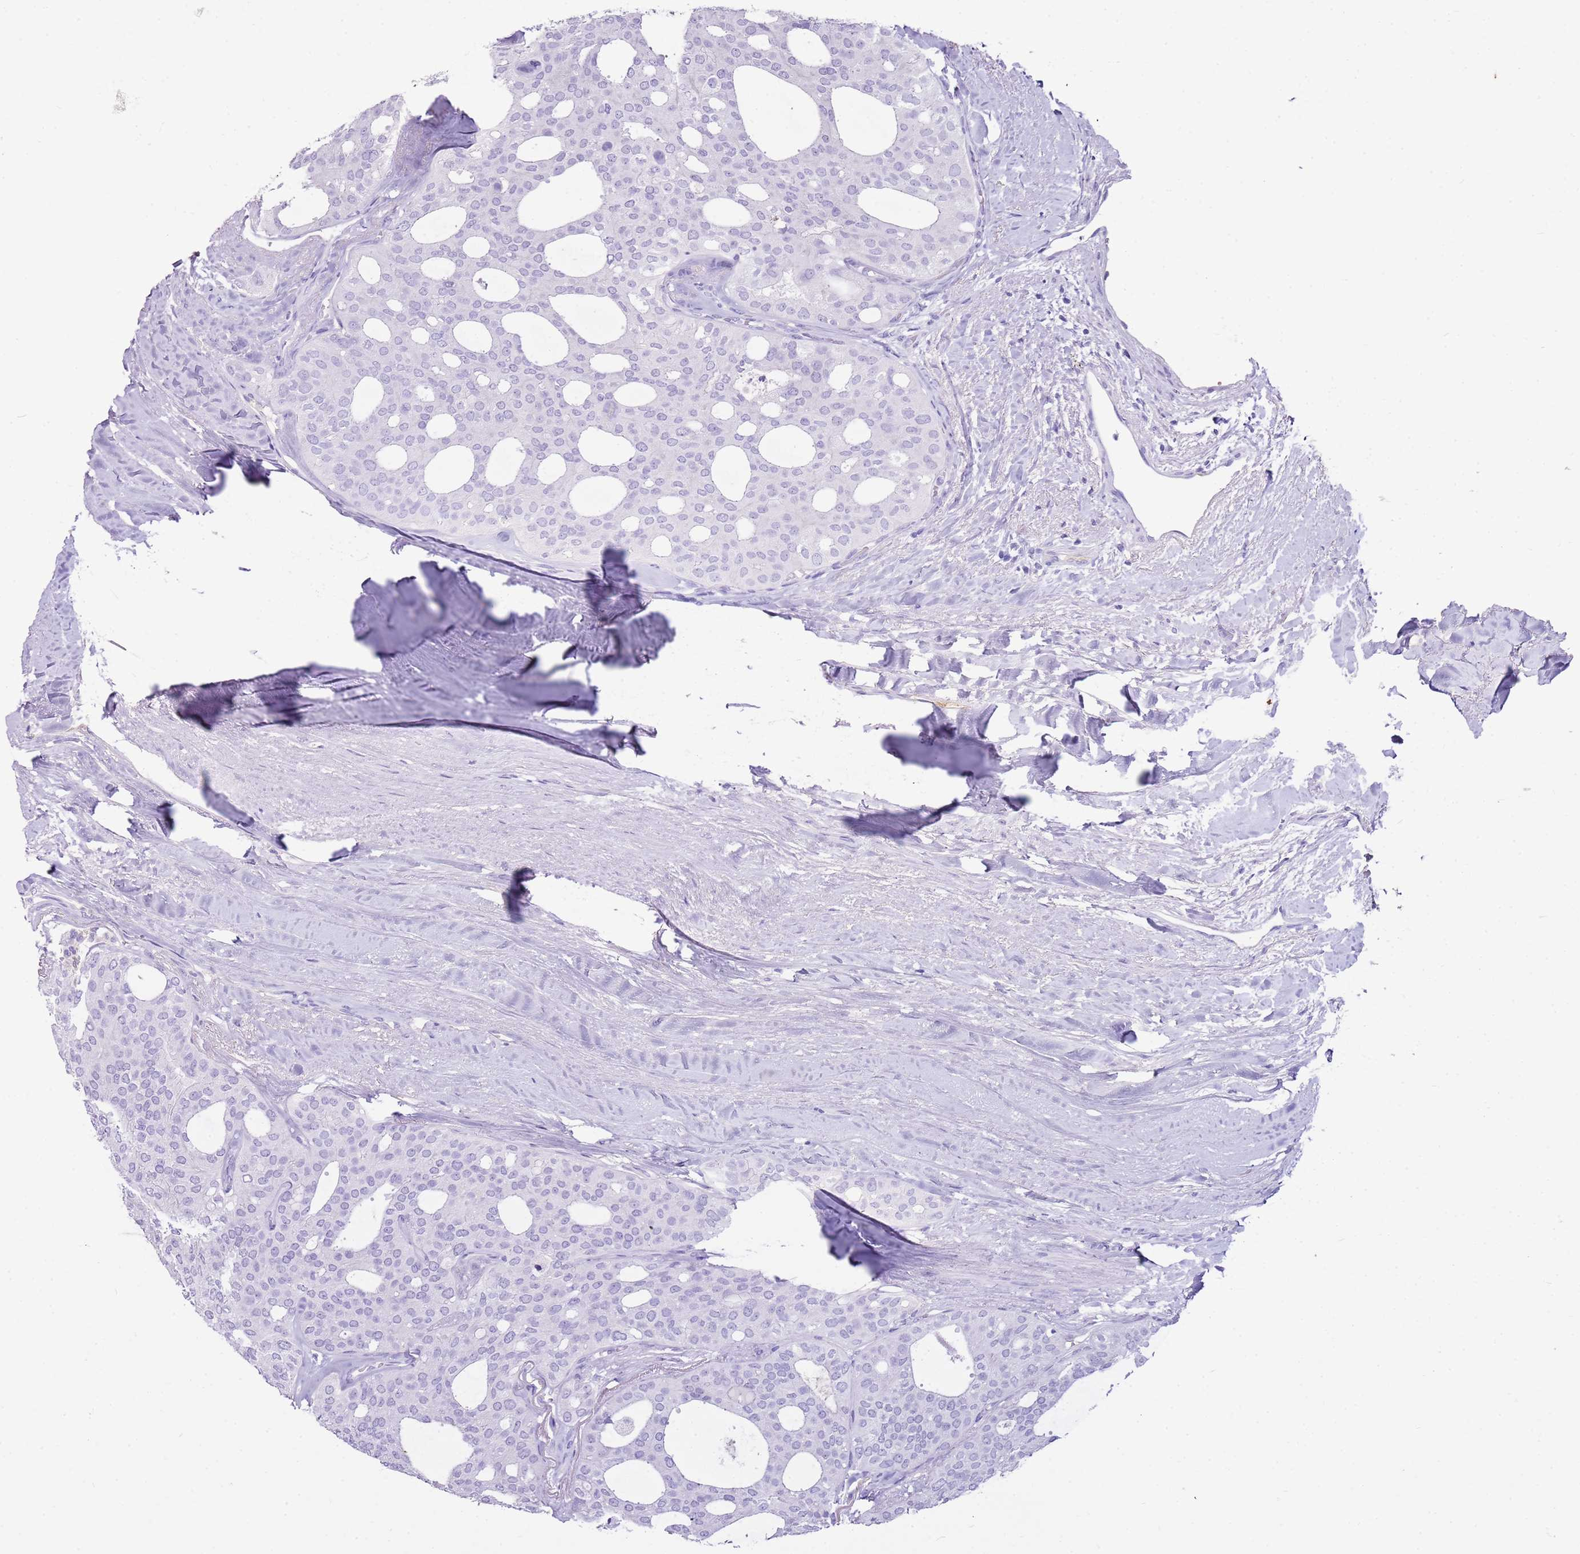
{"staining": {"intensity": "negative", "quantity": "none", "location": "none"}, "tissue": "thyroid cancer", "cell_type": "Tumor cells", "image_type": "cancer", "snomed": [{"axis": "morphology", "description": "Follicular adenoma carcinoma, NOS"}, {"axis": "topography", "description": "Thyroid gland"}], "caption": "DAB (3,3'-diaminobenzidine) immunohistochemical staining of thyroid cancer (follicular adenoma carcinoma) shows no significant positivity in tumor cells.", "gene": "IGKV3D-11", "patient": {"sex": "male", "age": 75}}